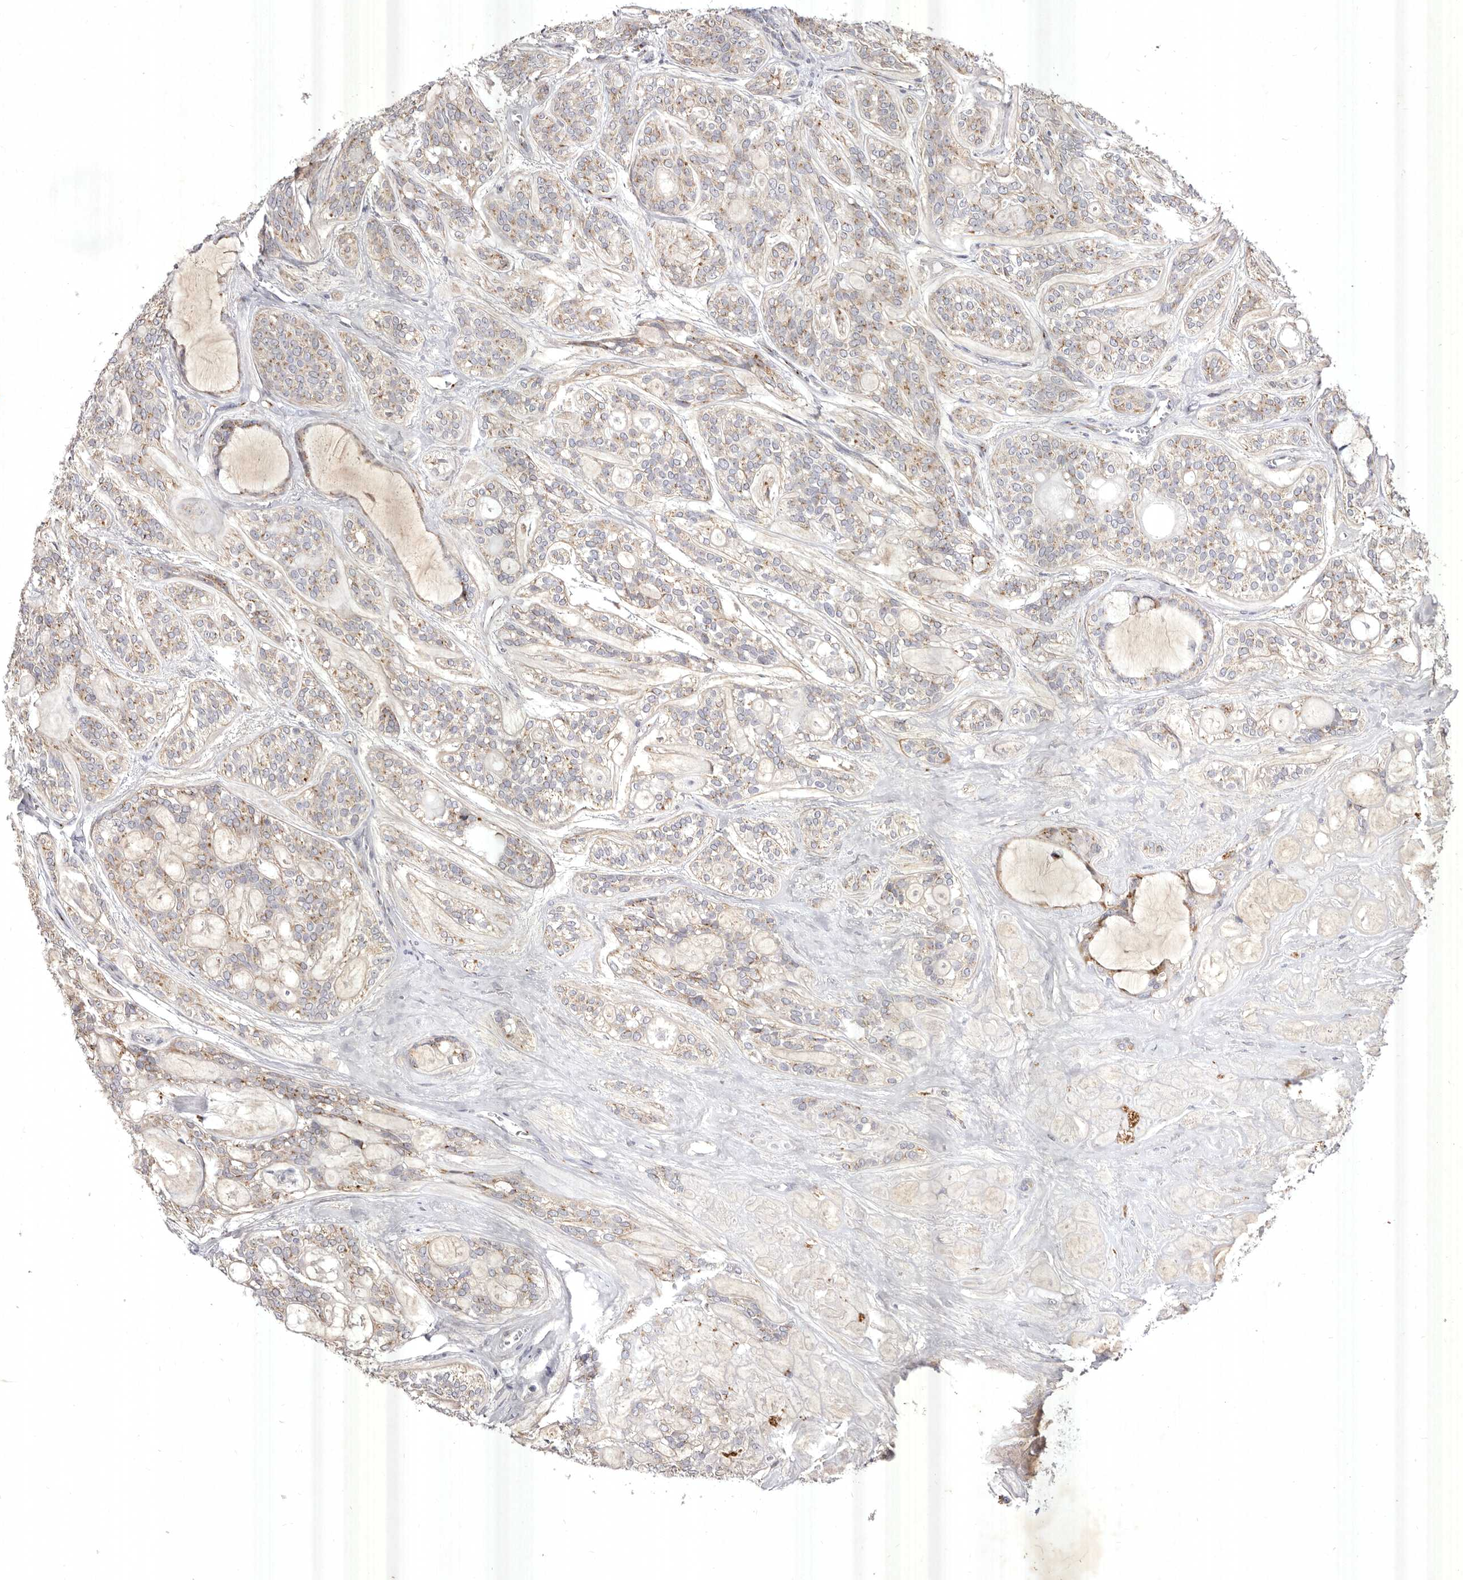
{"staining": {"intensity": "weak", "quantity": ">75%", "location": "cytoplasmic/membranous"}, "tissue": "head and neck cancer", "cell_type": "Tumor cells", "image_type": "cancer", "snomed": [{"axis": "morphology", "description": "Adenocarcinoma, NOS"}, {"axis": "topography", "description": "Head-Neck"}], "caption": "Immunohistochemical staining of head and neck adenocarcinoma demonstrates low levels of weak cytoplasmic/membranous protein expression in about >75% of tumor cells.", "gene": "USP24", "patient": {"sex": "male", "age": 66}}